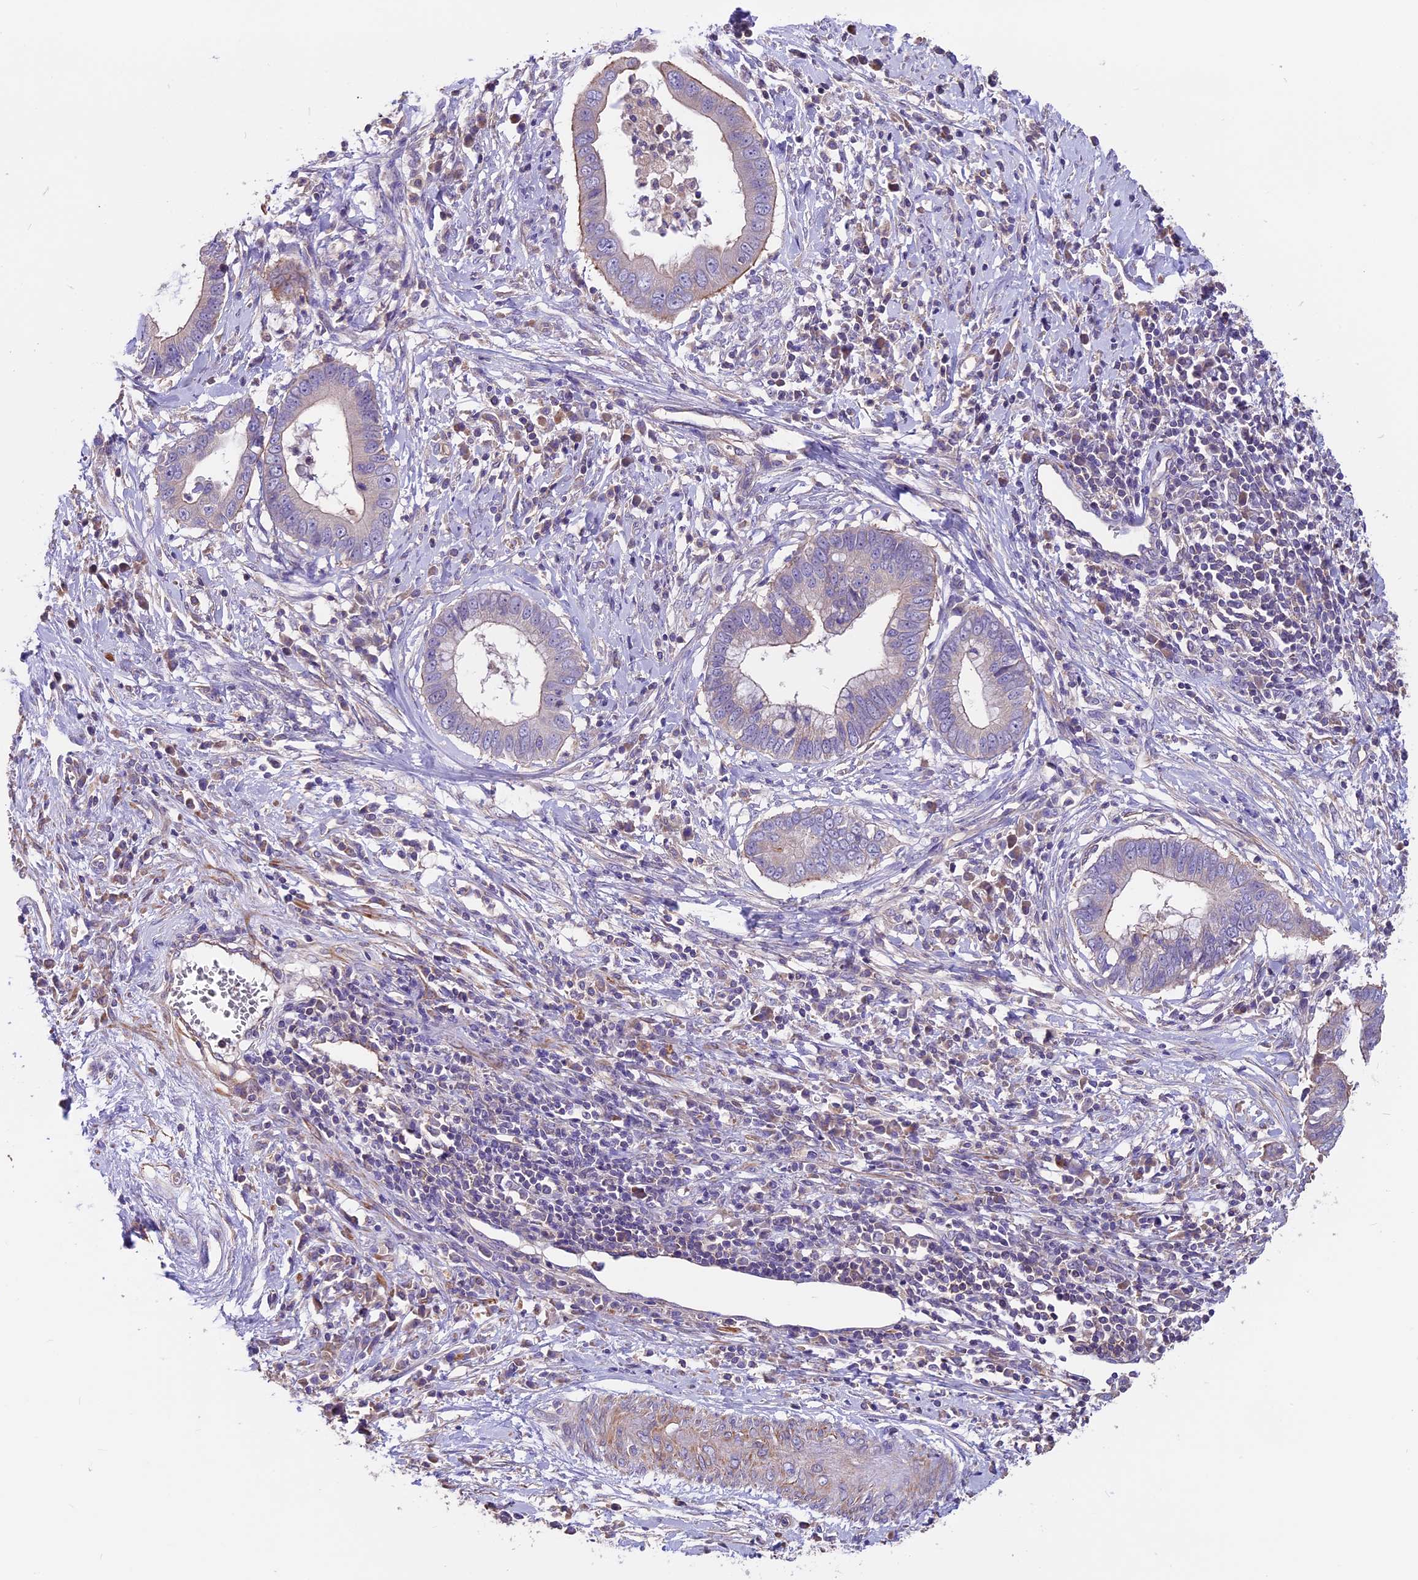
{"staining": {"intensity": "negative", "quantity": "none", "location": "none"}, "tissue": "cervical cancer", "cell_type": "Tumor cells", "image_type": "cancer", "snomed": [{"axis": "morphology", "description": "Adenocarcinoma, NOS"}, {"axis": "topography", "description": "Cervix"}], "caption": "The immunohistochemistry (IHC) micrograph has no significant positivity in tumor cells of cervical cancer tissue.", "gene": "ANO3", "patient": {"sex": "female", "age": 44}}